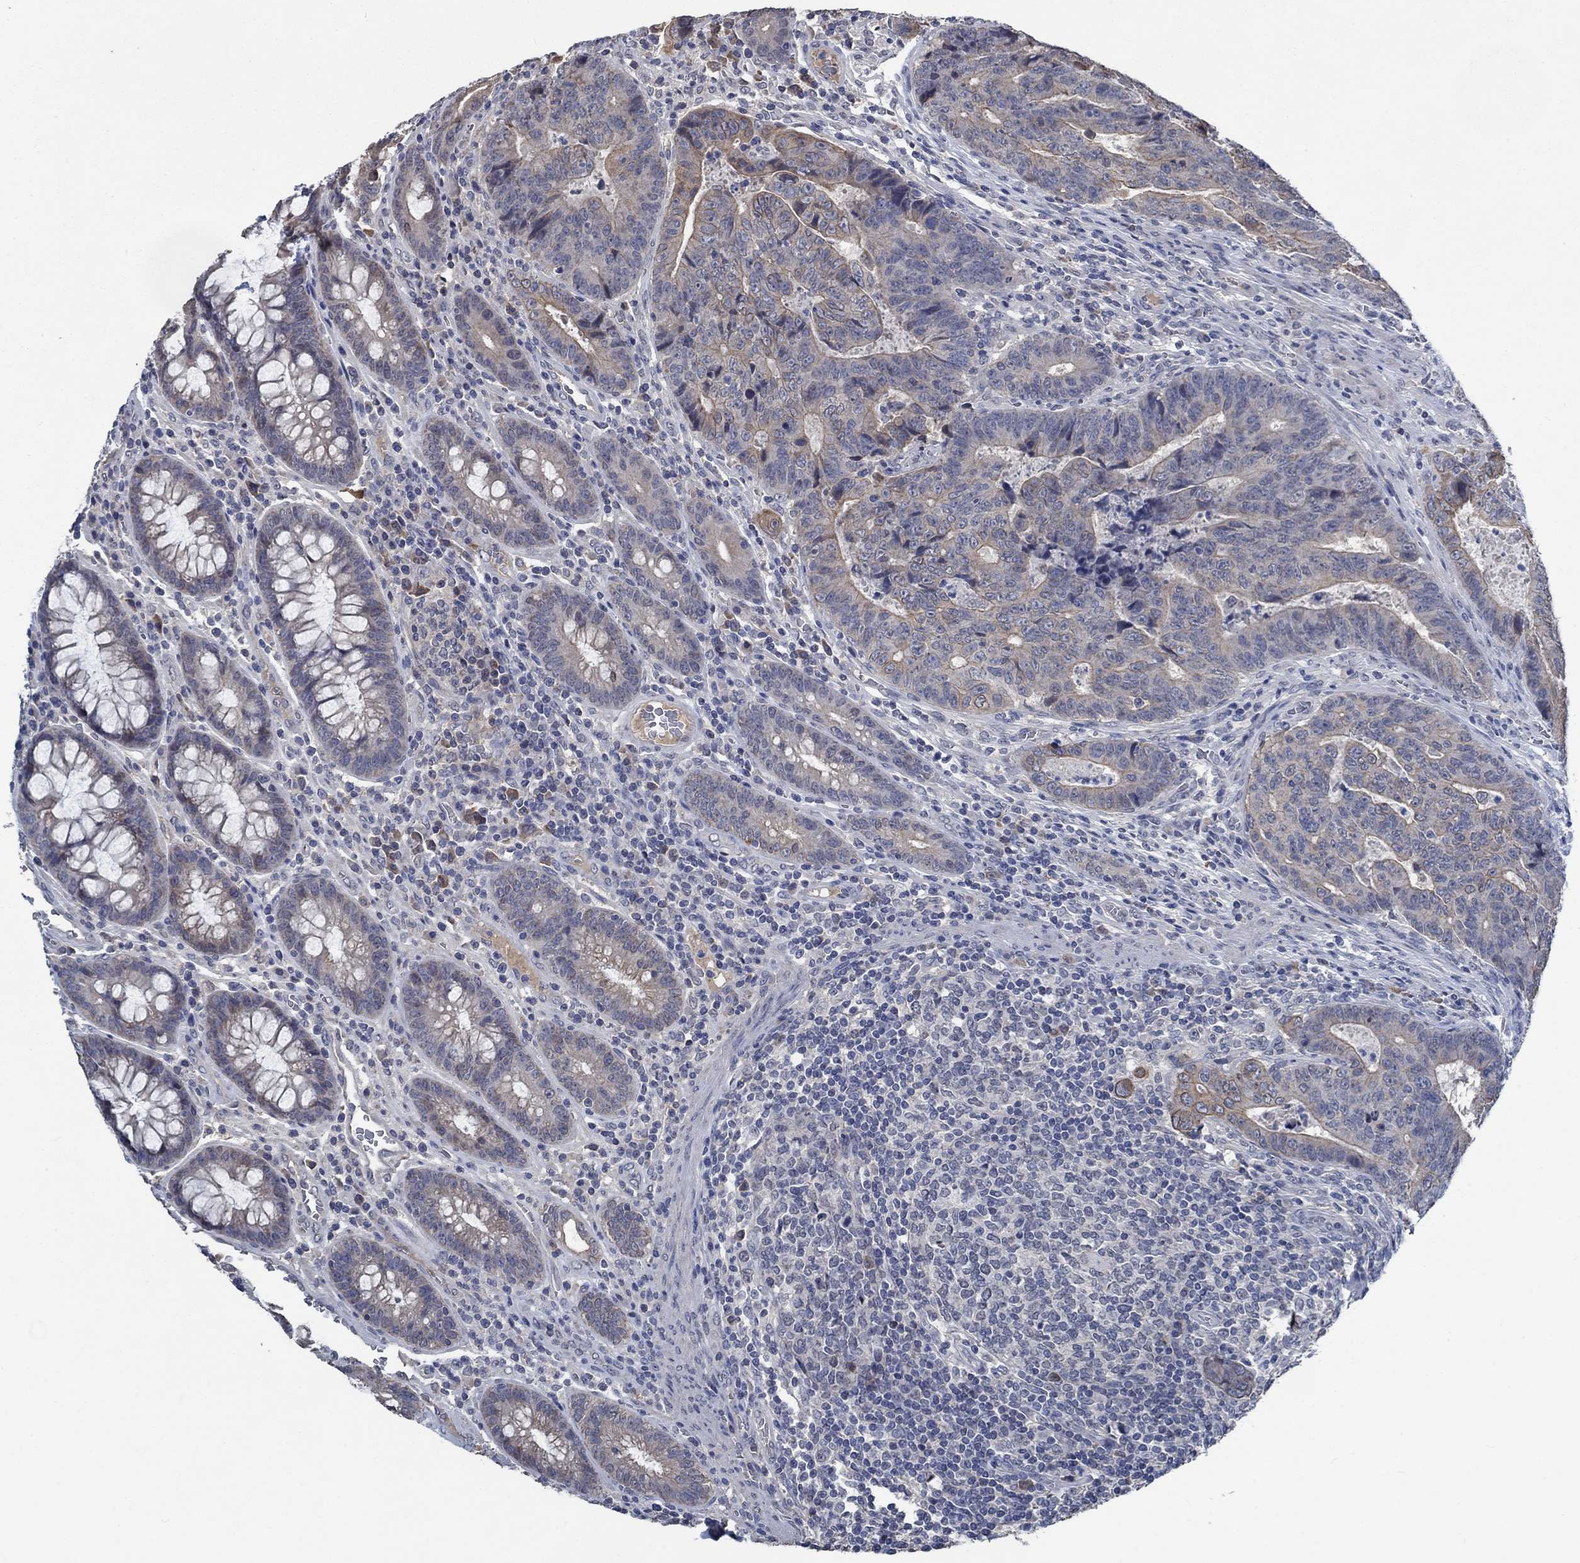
{"staining": {"intensity": "moderate", "quantity": "<25%", "location": "cytoplasmic/membranous"}, "tissue": "colorectal cancer", "cell_type": "Tumor cells", "image_type": "cancer", "snomed": [{"axis": "morphology", "description": "Adenocarcinoma, NOS"}, {"axis": "topography", "description": "Colon"}], "caption": "A photomicrograph of colorectal cancer (adenocarcinoma) stained for a protein shows moderate cytoplasmic/membranous brown staining in tumor cells.", "gene": "OBSCN", "patient": {"sex": "female", "age": 48}}